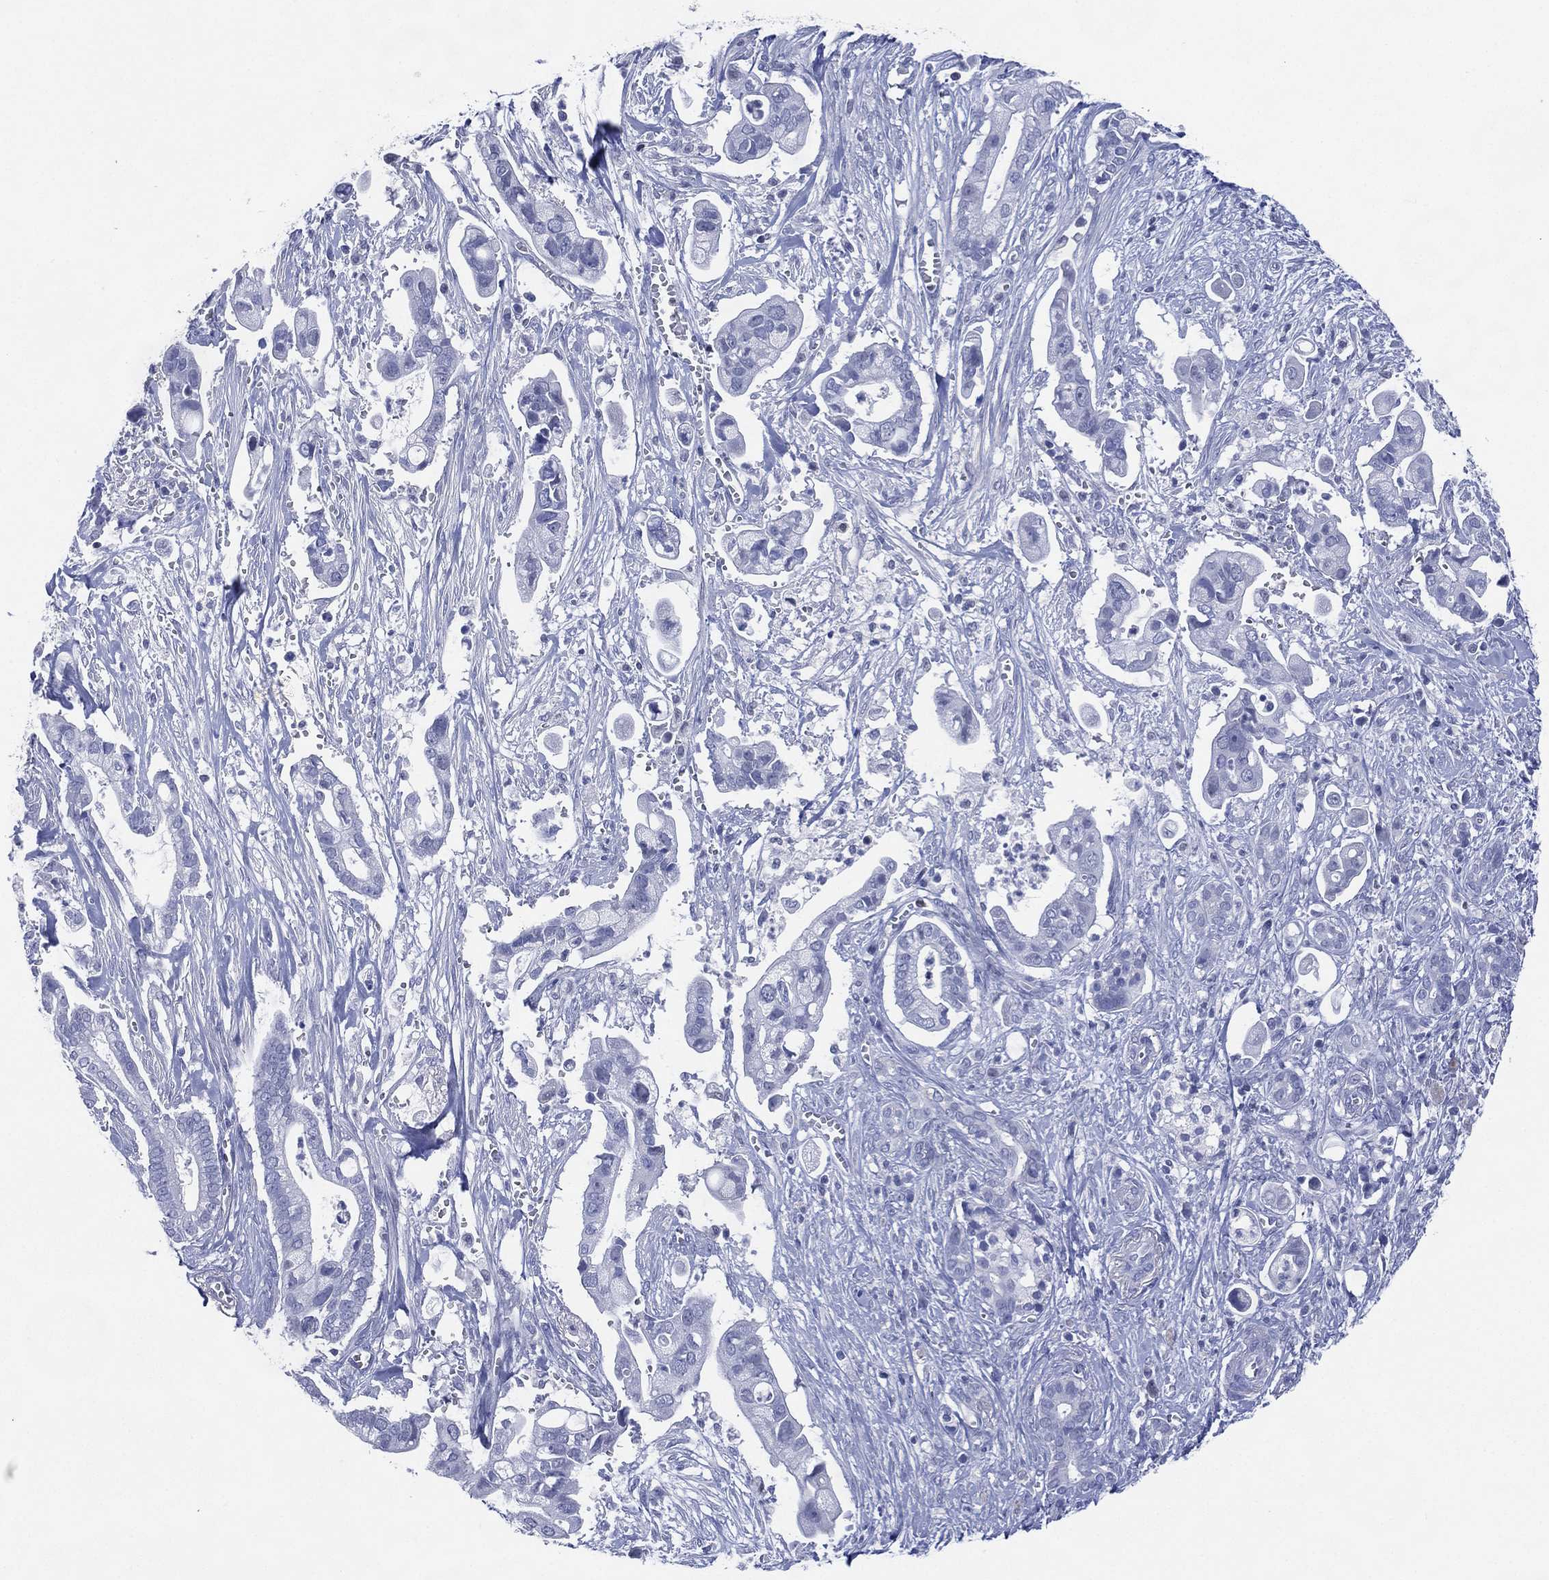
{"staining": {"intensity": "negative", "quantity": "none", "location": "none"}, "tissue": "pancreatic cancer", "cell_type": "Tumor cells", "image_type": "cancer", "snomed": [{"axis": "morphology", "description": "Adenocarcinoma, NOS"}, {"axis": "topography", "description": "Pancreas"}], "caption": "High magnification brightfield microscopy of pancreatic adenocarcinoma stained with DAB (brown) and counterstained with hematoxylin (blue): tumor cells show no significant positivity.", "gene": "TMEM247", "patient": {"sex": "male", "age": 61}}